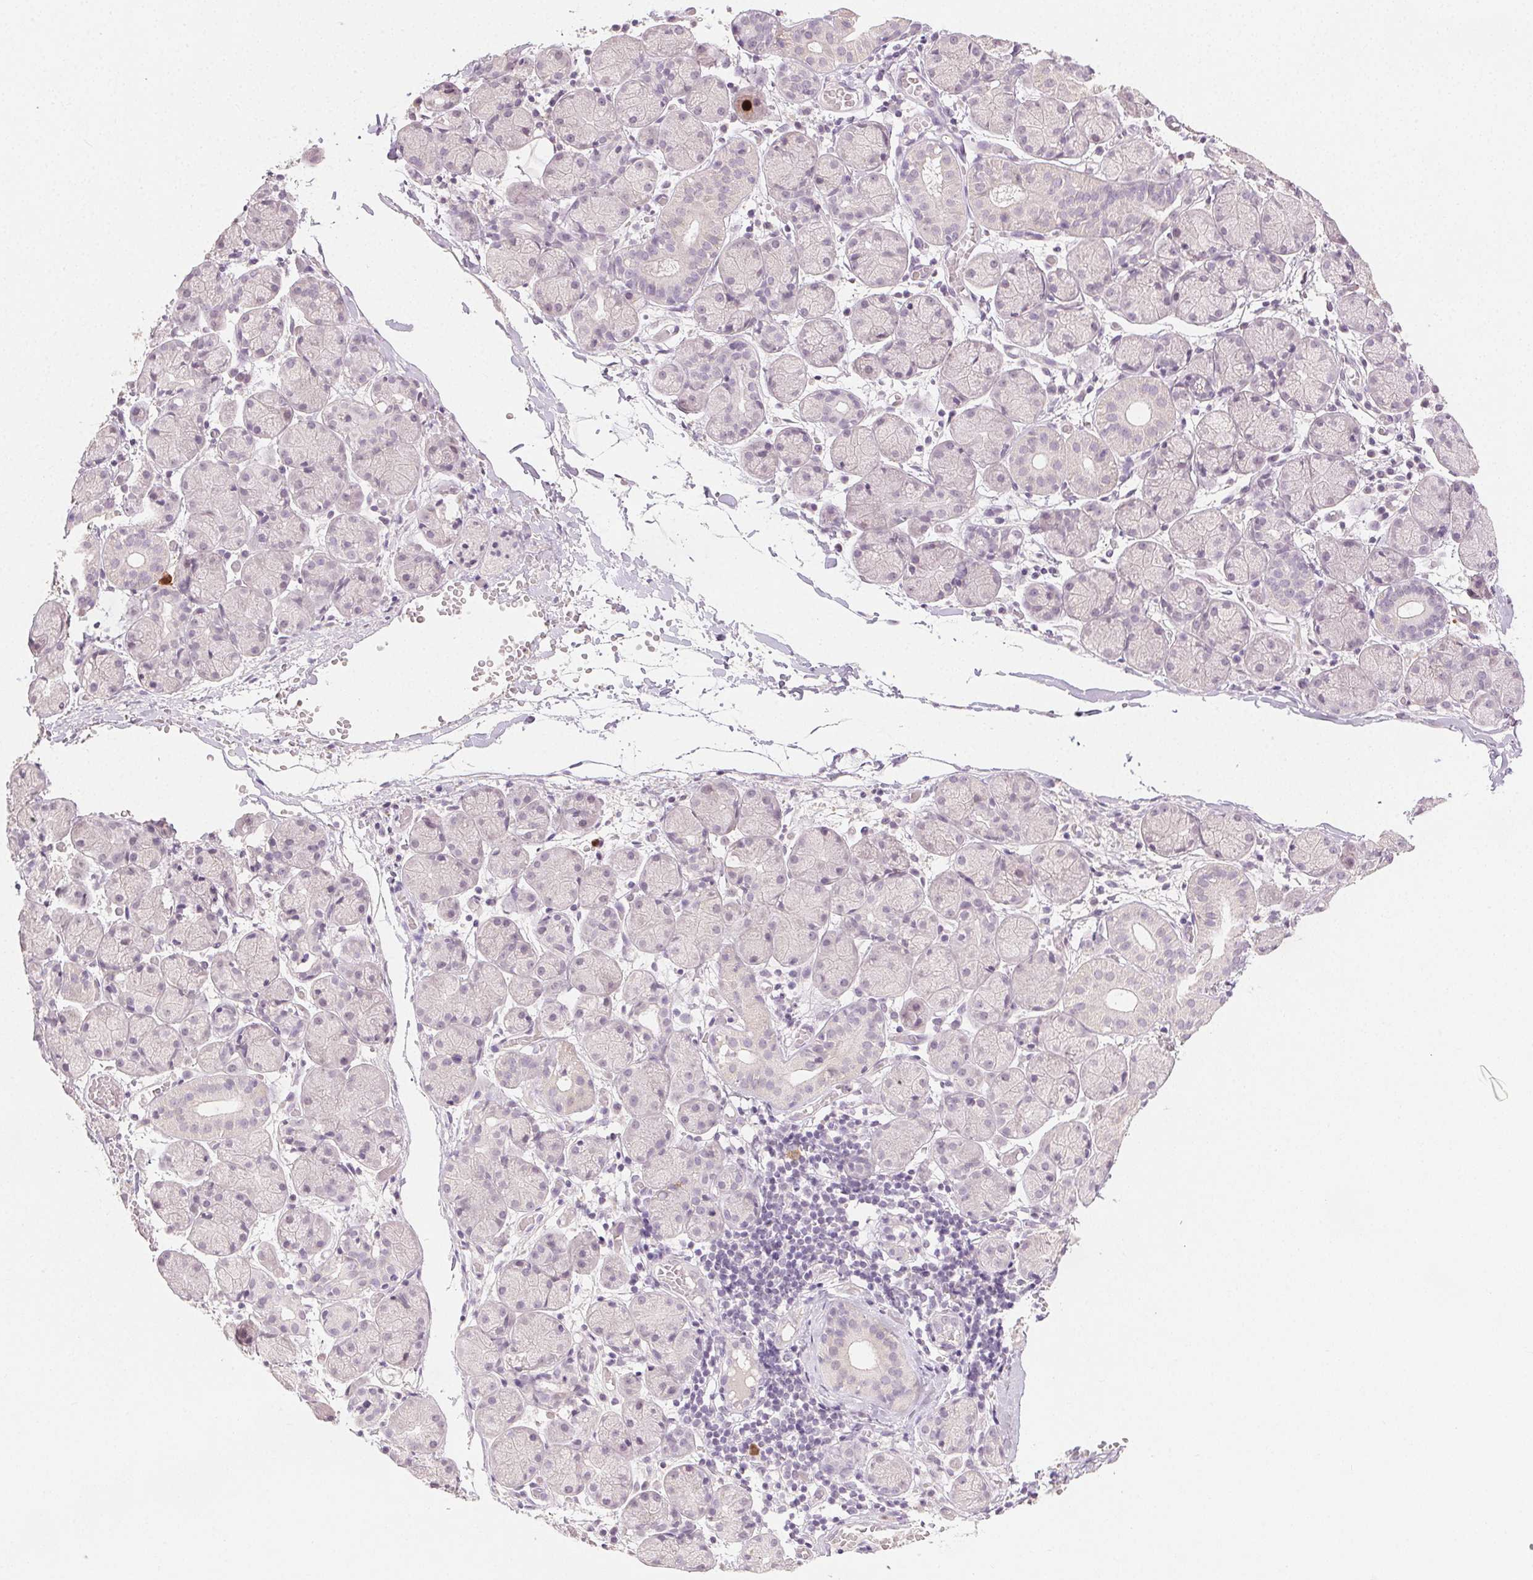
{"staining": {"intensity": "negative", "quantity": "none", "location": "none"}, "tissue": "salivary gland", "cell_type": "Glandular cells", "image_type": "normal", "snomed": [{"axis": "morphology", "description": "Normal tissue, NOS"}, {"axis": "topography", "description": "Salivary gland"}], "caption": "Immunohistochemistry (IHC) photomicrograph of benign salivary gland: human salivary gland stained with DAB reveals no significant protein expression in glandular cells.", "gene": "ANLN", "patient": {"sex": "female", "age": 24}}